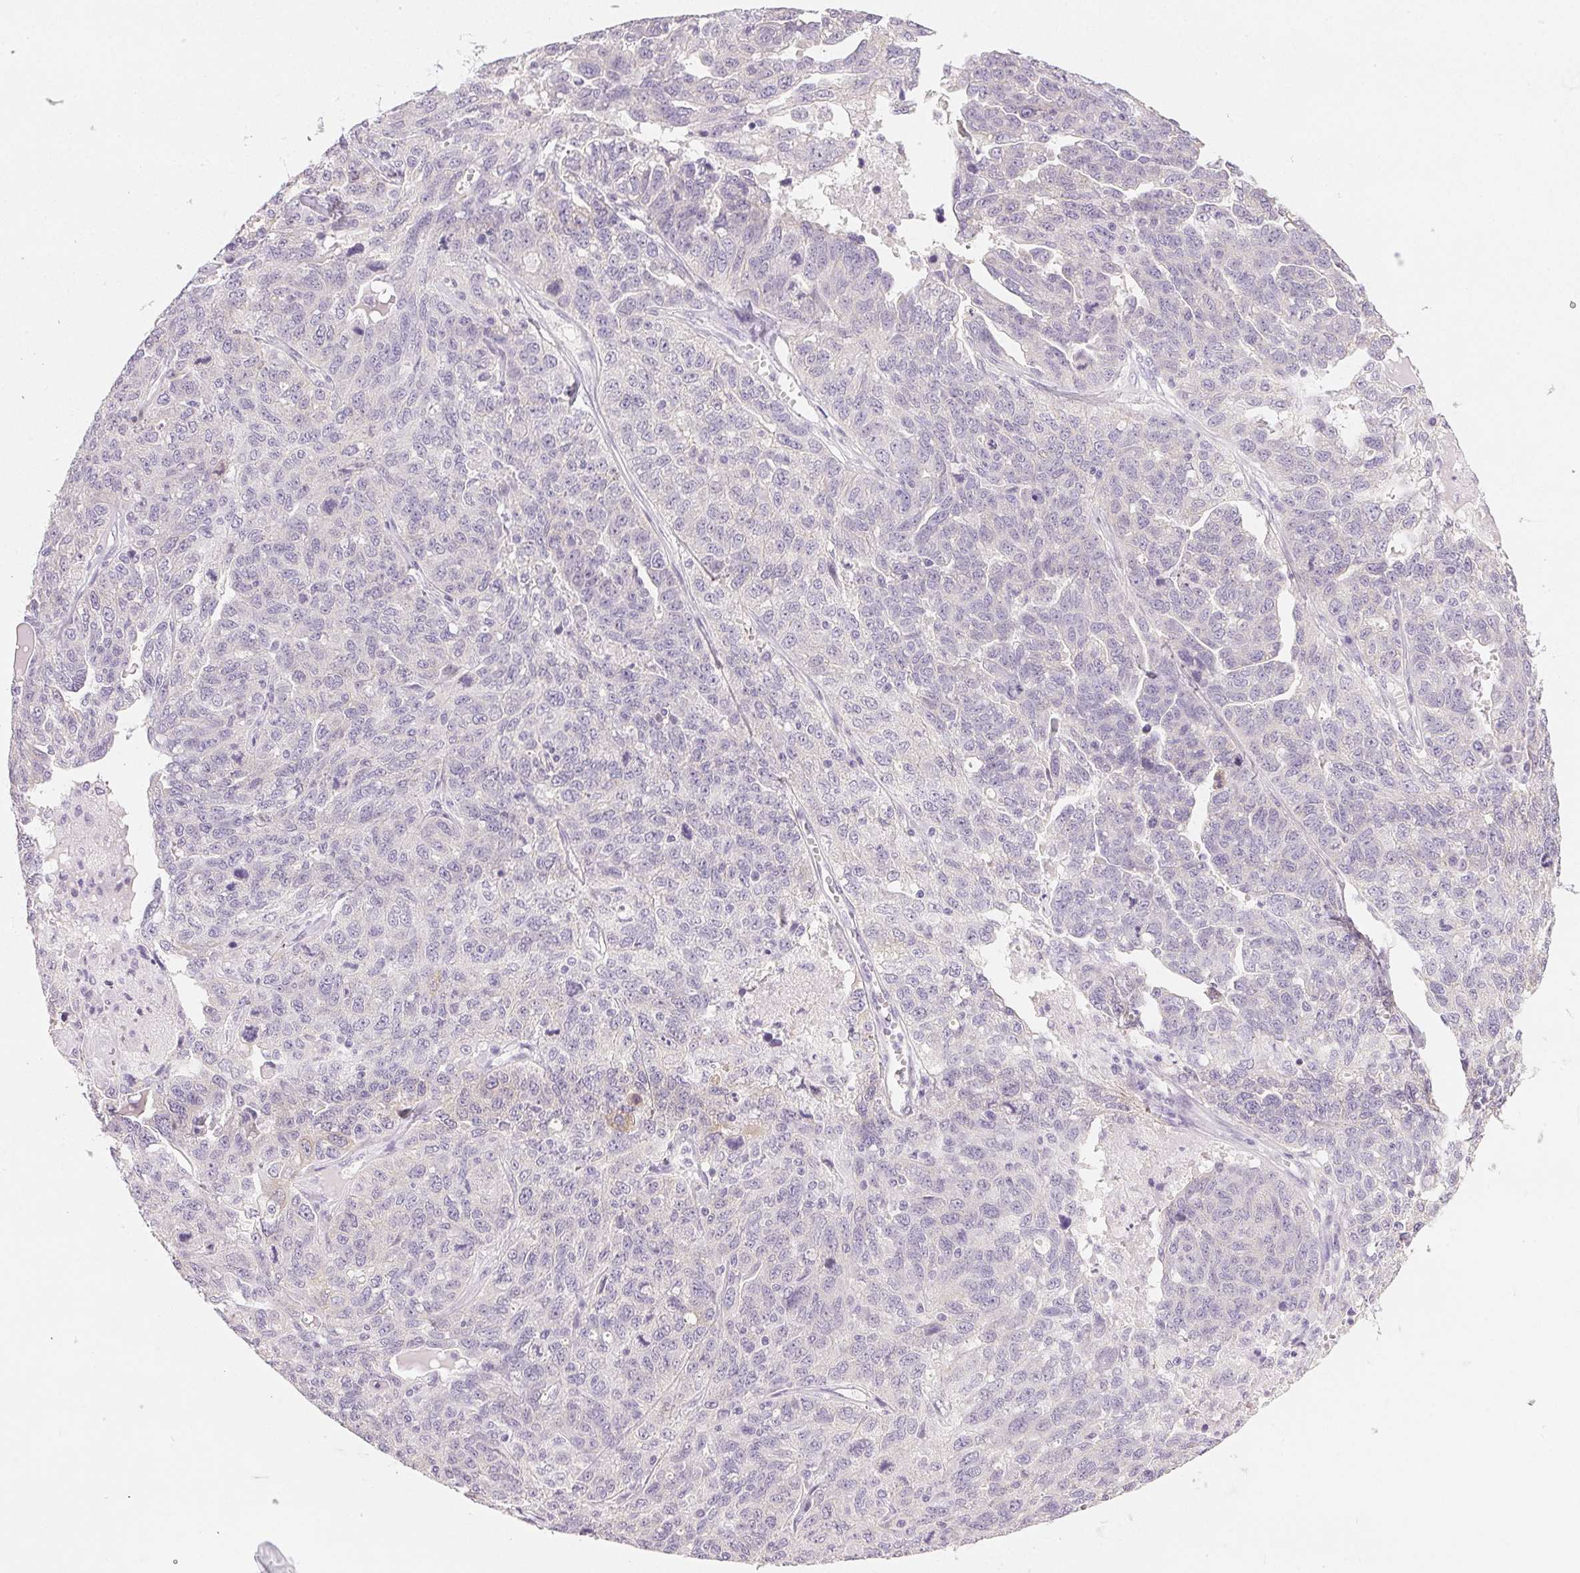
{"staining": {"intensity": "negative", "quantity": "none", "location": "none"}, "tissue": "ovarian cancer", "cell_type": "Tumor cells", "image_type": "cancer", "snomed": [{"axis": "morphology", "description": "Cystadenocarcinoma, serous, NOS"}, {"axis": "topography", "description": "Ovary"}], "caption": "Ovarian cancer was stained to show a protein in brown. There is no significant expression in tumor cells. Brightfield microscopy of IHC stained with DAB (3,3'-diaminobenzidine) (brown) and hematoxylin (blue), captured at high magnification.", "gene": "SFTPD", "patient": {"sex": "female", "age": 71}}